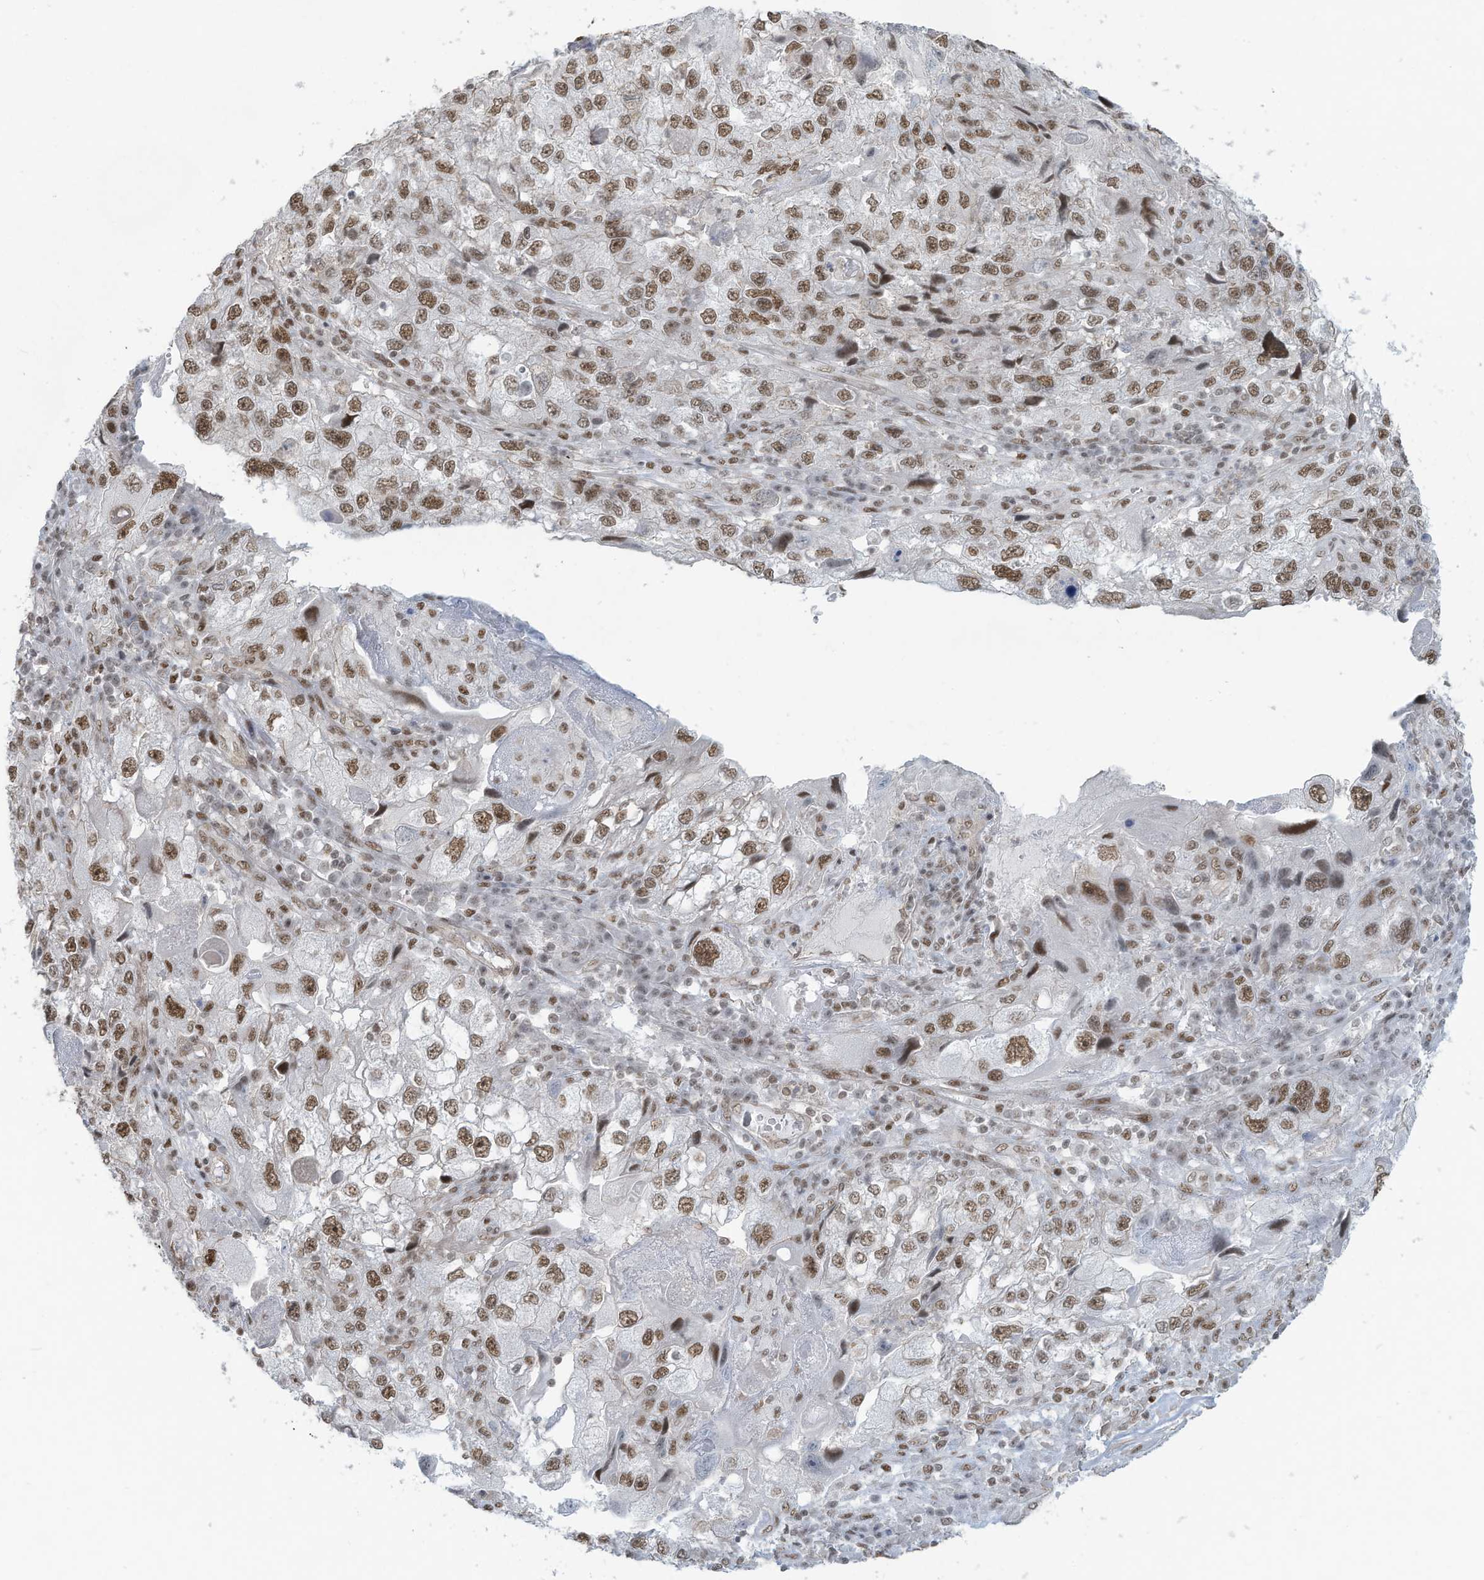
{"staining": {"intensity": "moderate", "quantity": ">75%", "location": "nuclear"}, "tissue": "endometrial cancer", "cell_type": "Tumor cells", "image_type": "cancer", "snomed": [{"axis": "morphology", "description": "Adenocarcinoma, NOS"}, {"axis": "topography", "description": "Endometrium"}], "caption": "IHC of human endometrial adenocarcinoma displays medium levels of moderate nuclear expression in approximately >75% of tumor cells.", "gene": "DBR1", "patient": {"sex": "female", "age": 49}}